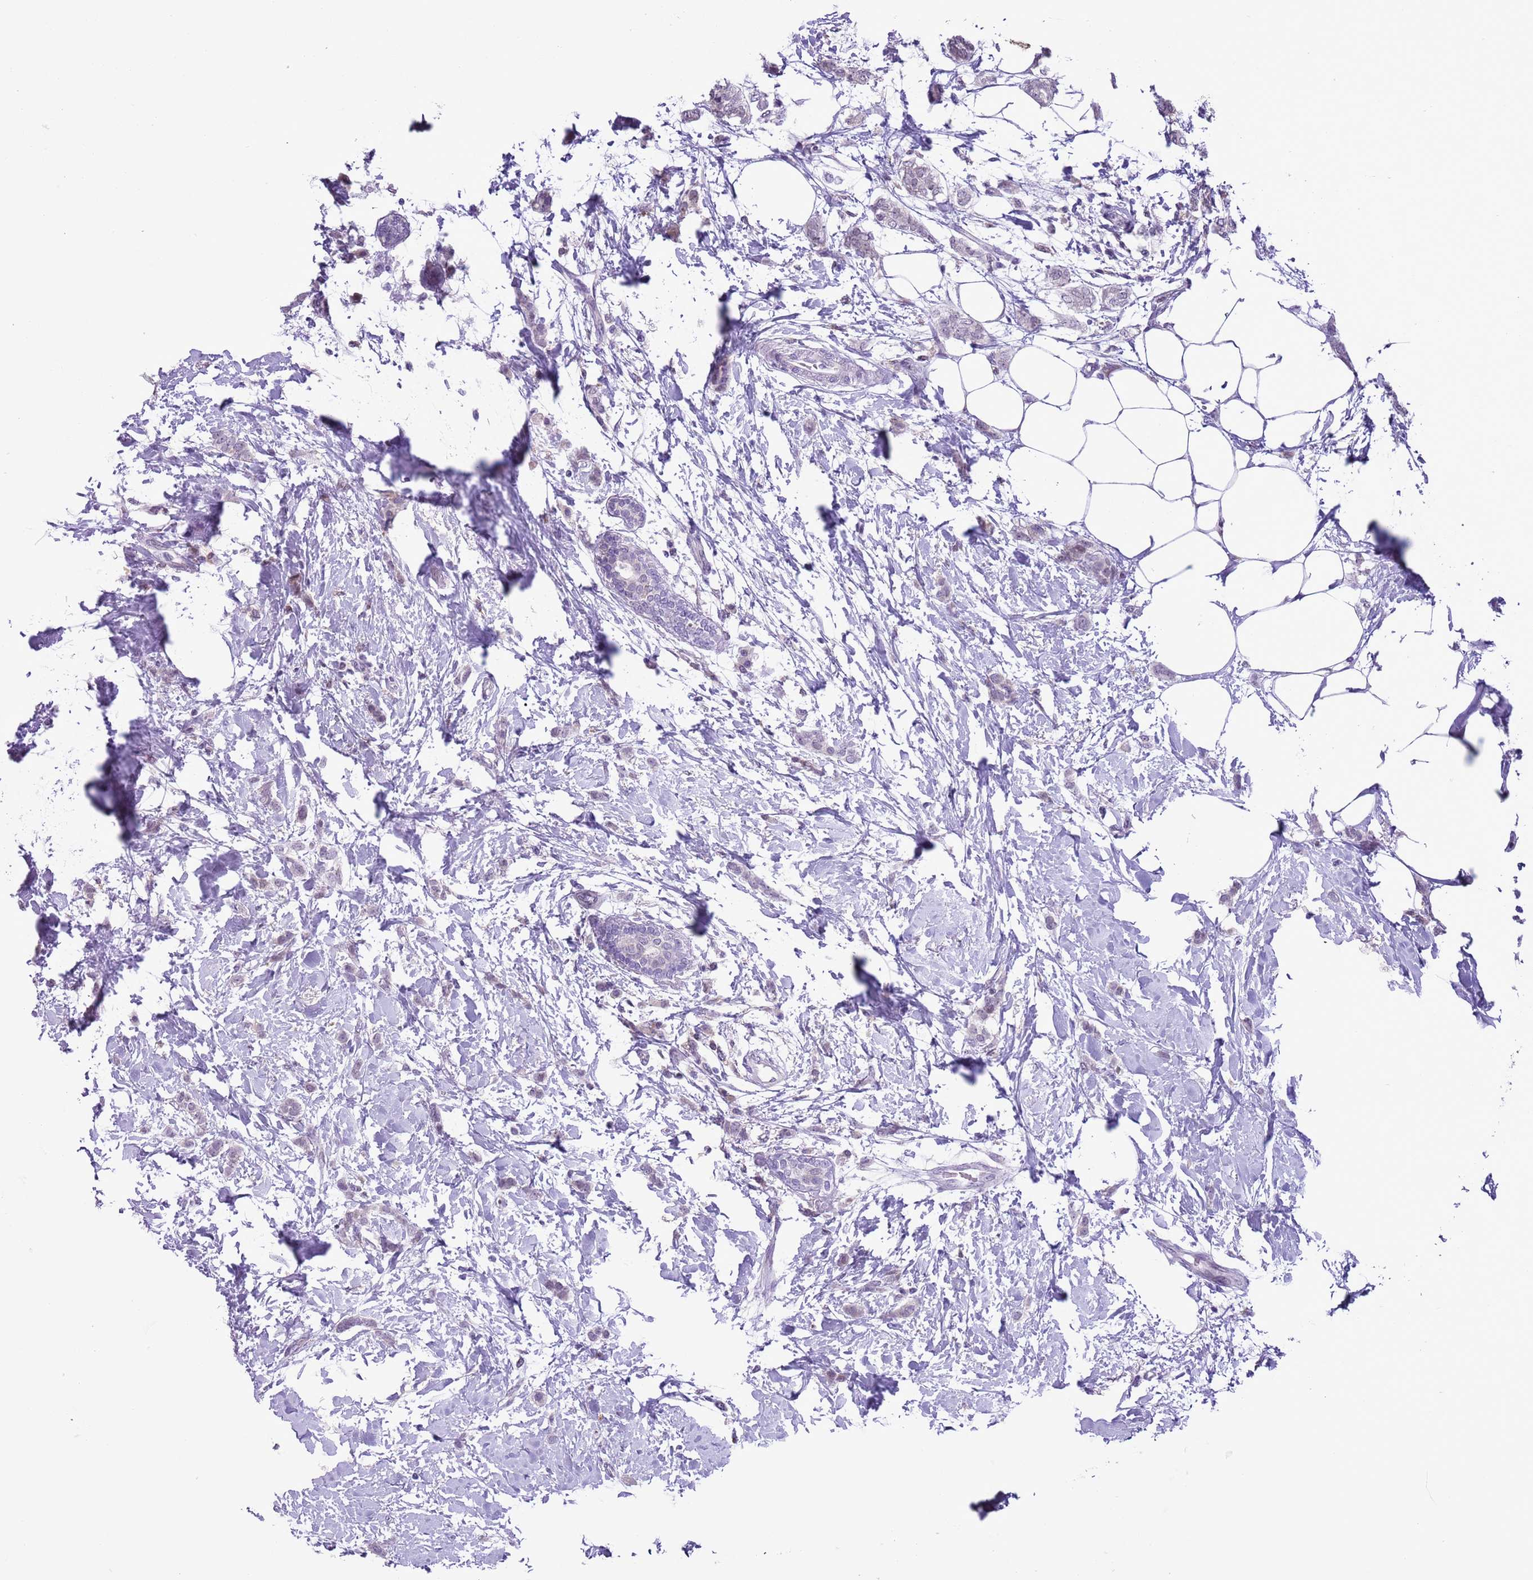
{"staining": {"intensity": "negative", "quantity": "none", "location": "none"}, "tissue": "breast cancer", "cell_type": "Tumor cells", "image_type": "cancer", "snomed": [{"axis": "morphology", "description": "Duct carcinoma"}, {"axis": "topography", "description": "Breast"}], "caption": "Immunohistochemistry micrograph of human breast cancer (intraductal carcinoma) stained for a protein (brown), which shows no positivity in tumor cells. (Brightfield microscopy of DAB (3,3'-diaminobenzidine) IHC at high magnification).", "gene": "ZNF576", "patient": {"sex": "female", "age": 72}}